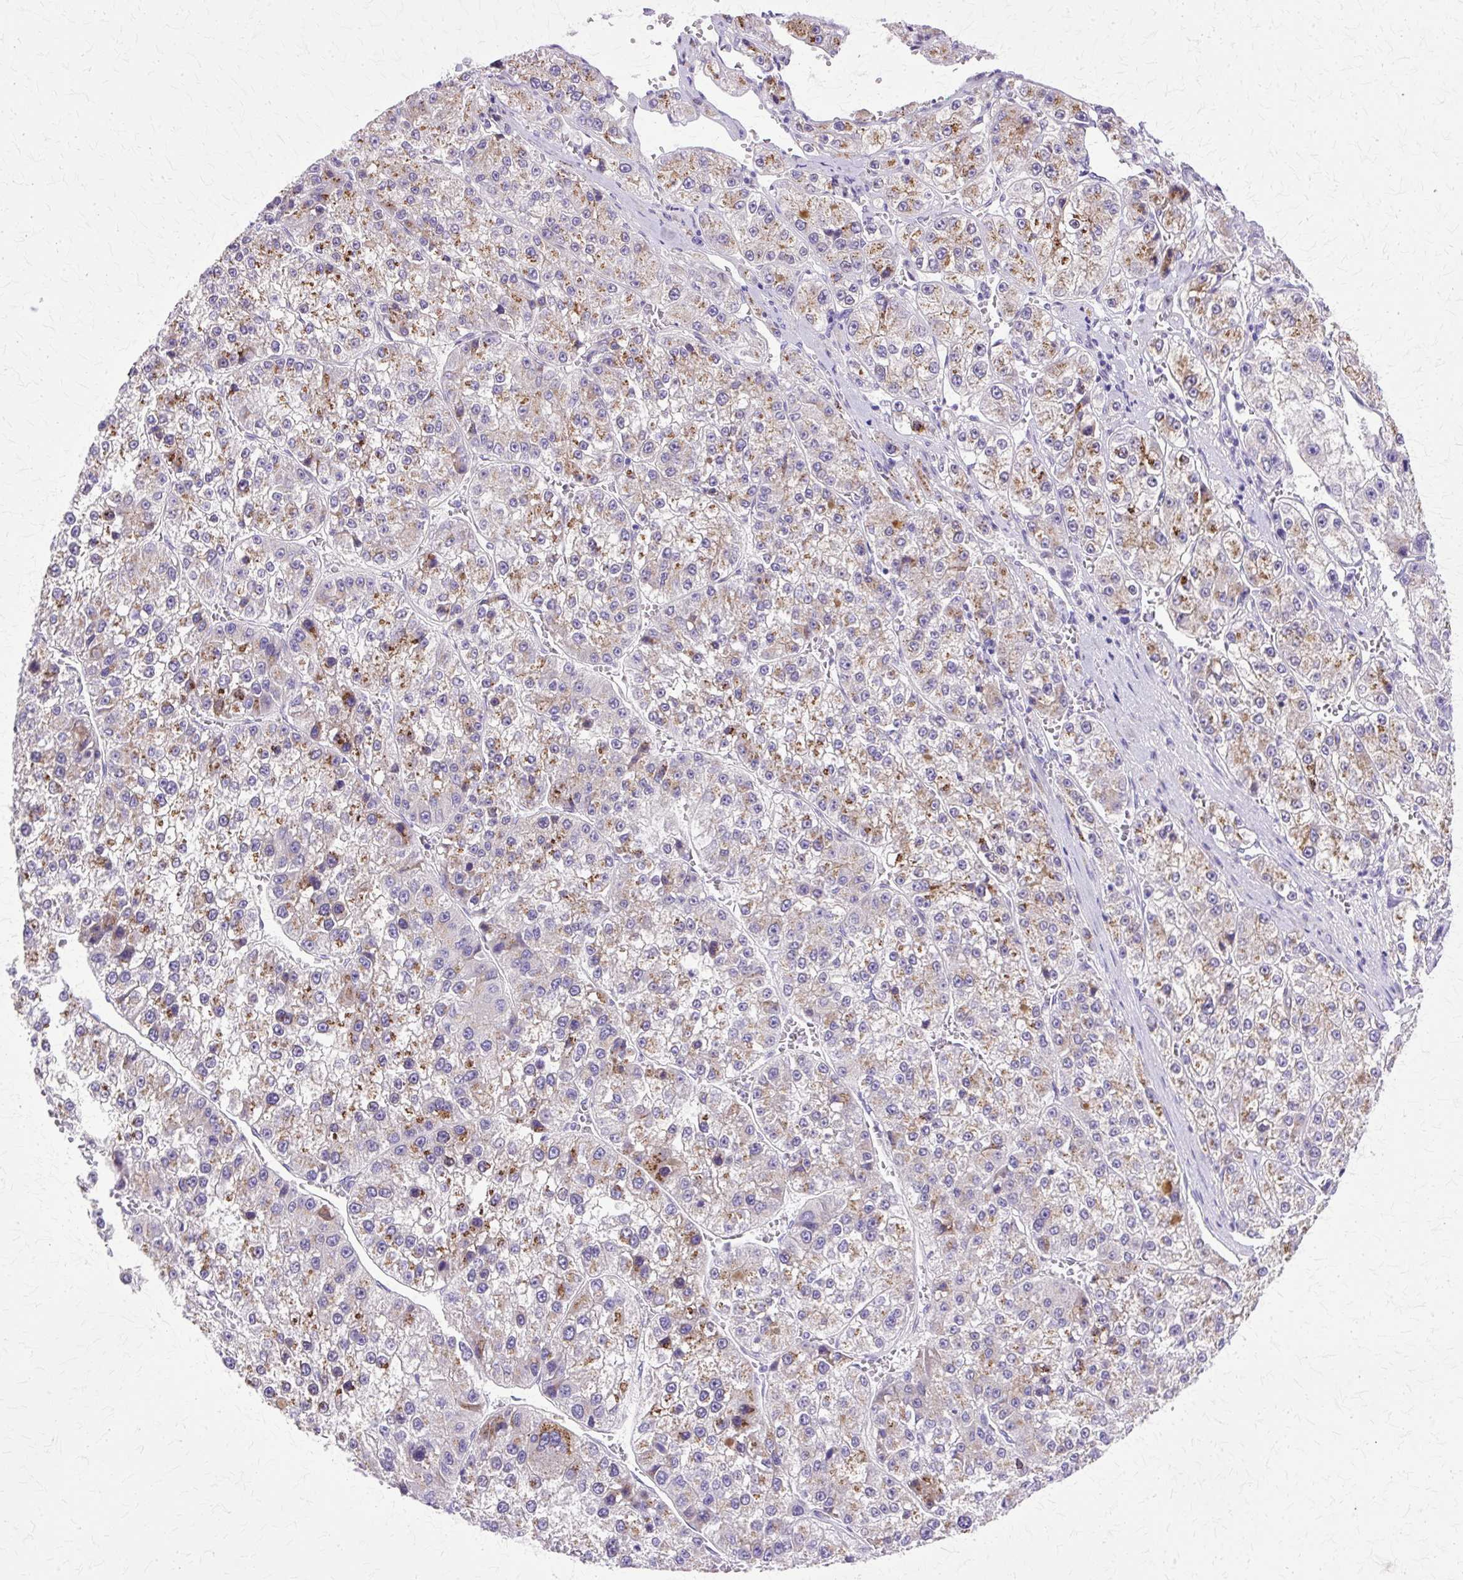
{"staining": {"intensity": "moderate", "quantity": "25%-75%", "location": "cytoplasmic/membranous"}, "tissue": "liver cancer", "cell_type": "Tumor cells", "image_type": "cancer", "snomed": [{"axis": "morphology", "description": "Carcinoma, Hepatocellular, NOS"}, {"axis": "topography", "description": "Liver"}], "caption": "Approximately 25%-75% of tumor cells in human hepatocellular carcinoma (liver) show moderate cytoplasmic/membranous protein staining as visualized by brown immunohistochemical staining.", "gene": "TBC1D3G", "patient": {"sex": "female", "age": 73}}